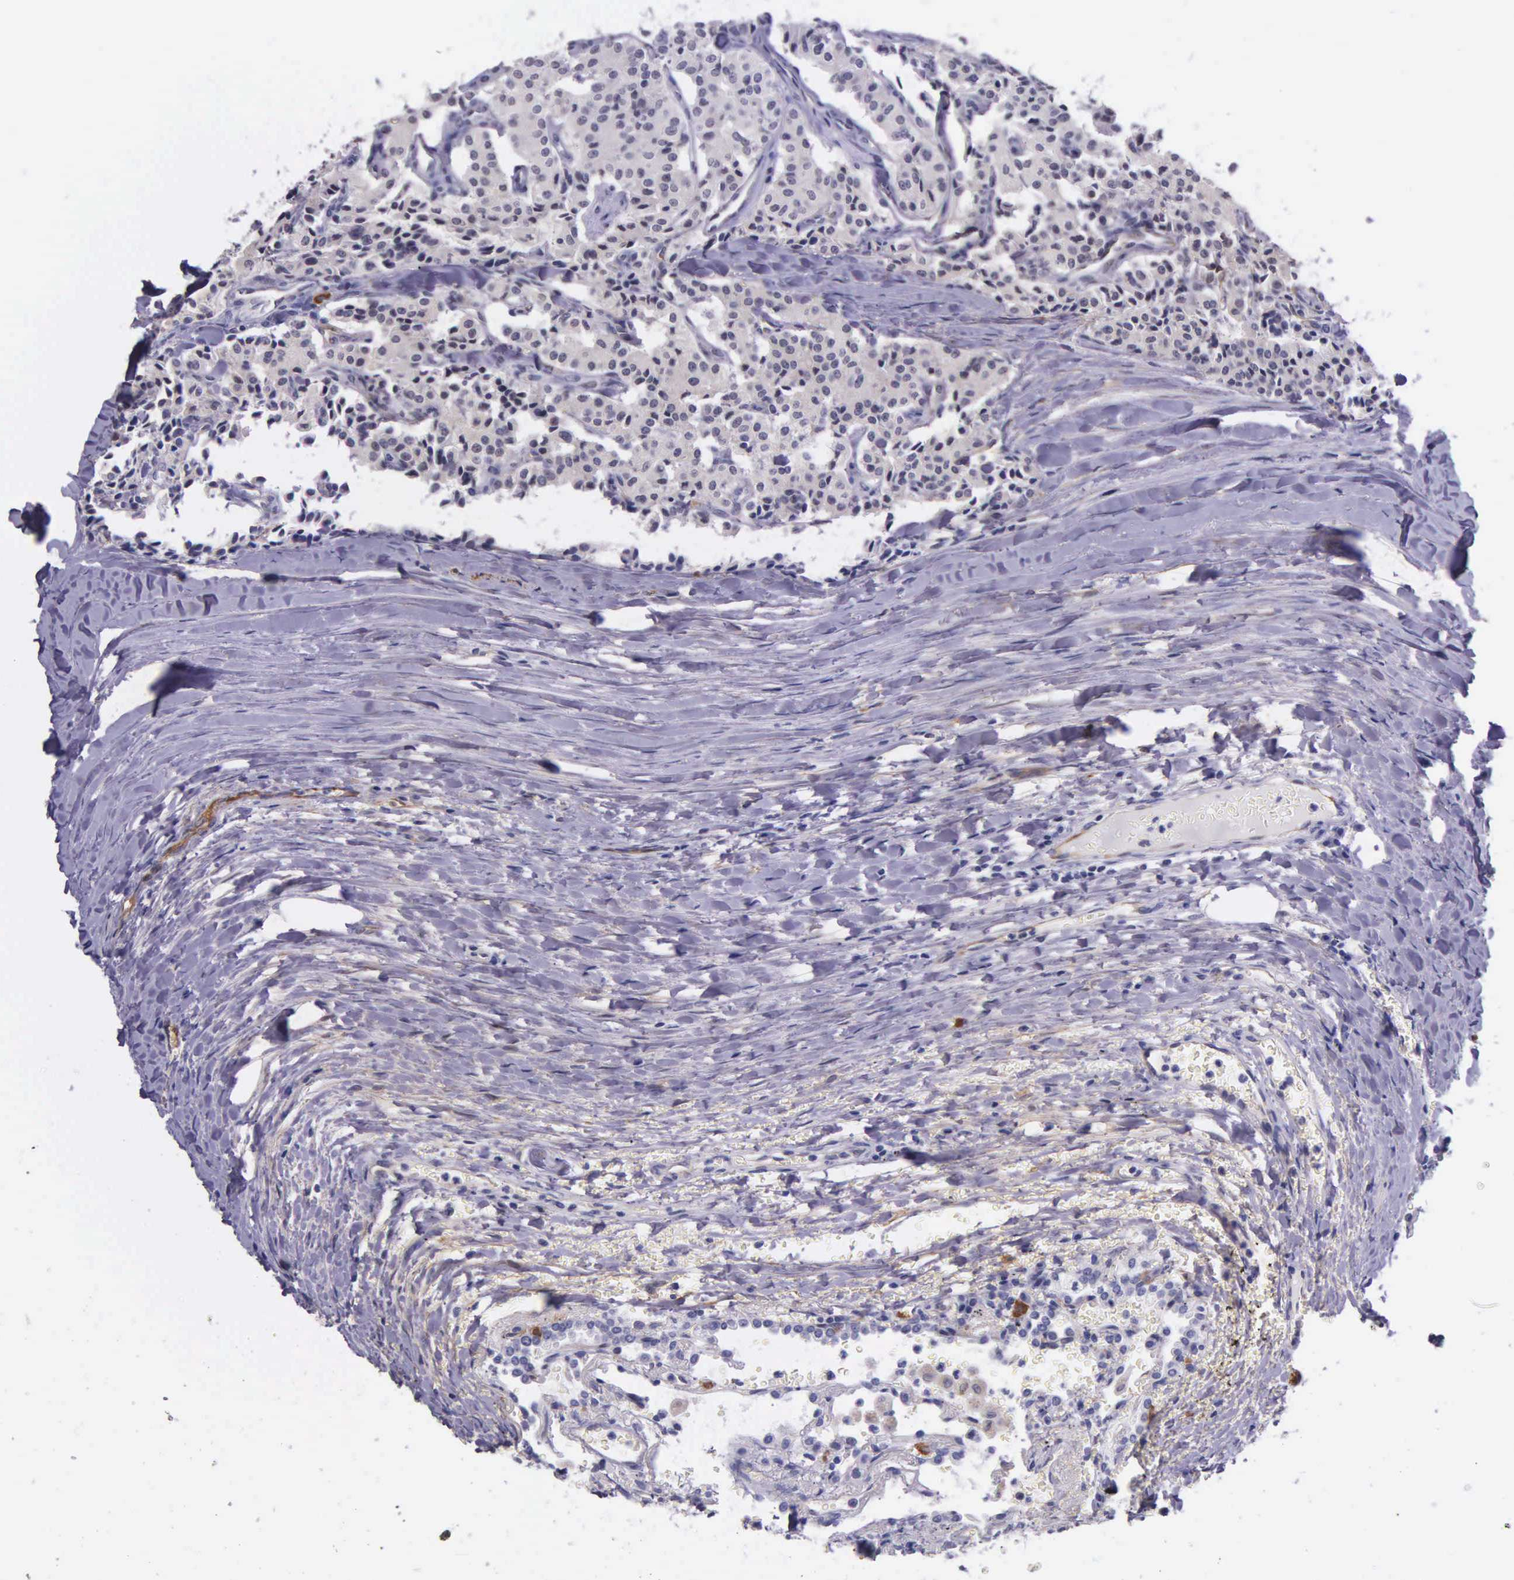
{"staining": {"intensity": "negative", "quantity": "none", "location": "none"}, "tissue": "carcinoid", "cell_type": "Tumor cells", "image_type": "cancer", "snomed": [{"axis": "morphology", "description": "Carcinoid, malignant, NOS"}, {"axis": "topography", "description": "Bronchus"}], "caption": "There is no significant expression in tumor cells of carcinoid (malignant).", "gene": "AHNAK2", "patient": {"sex": "male", "age": 55}}